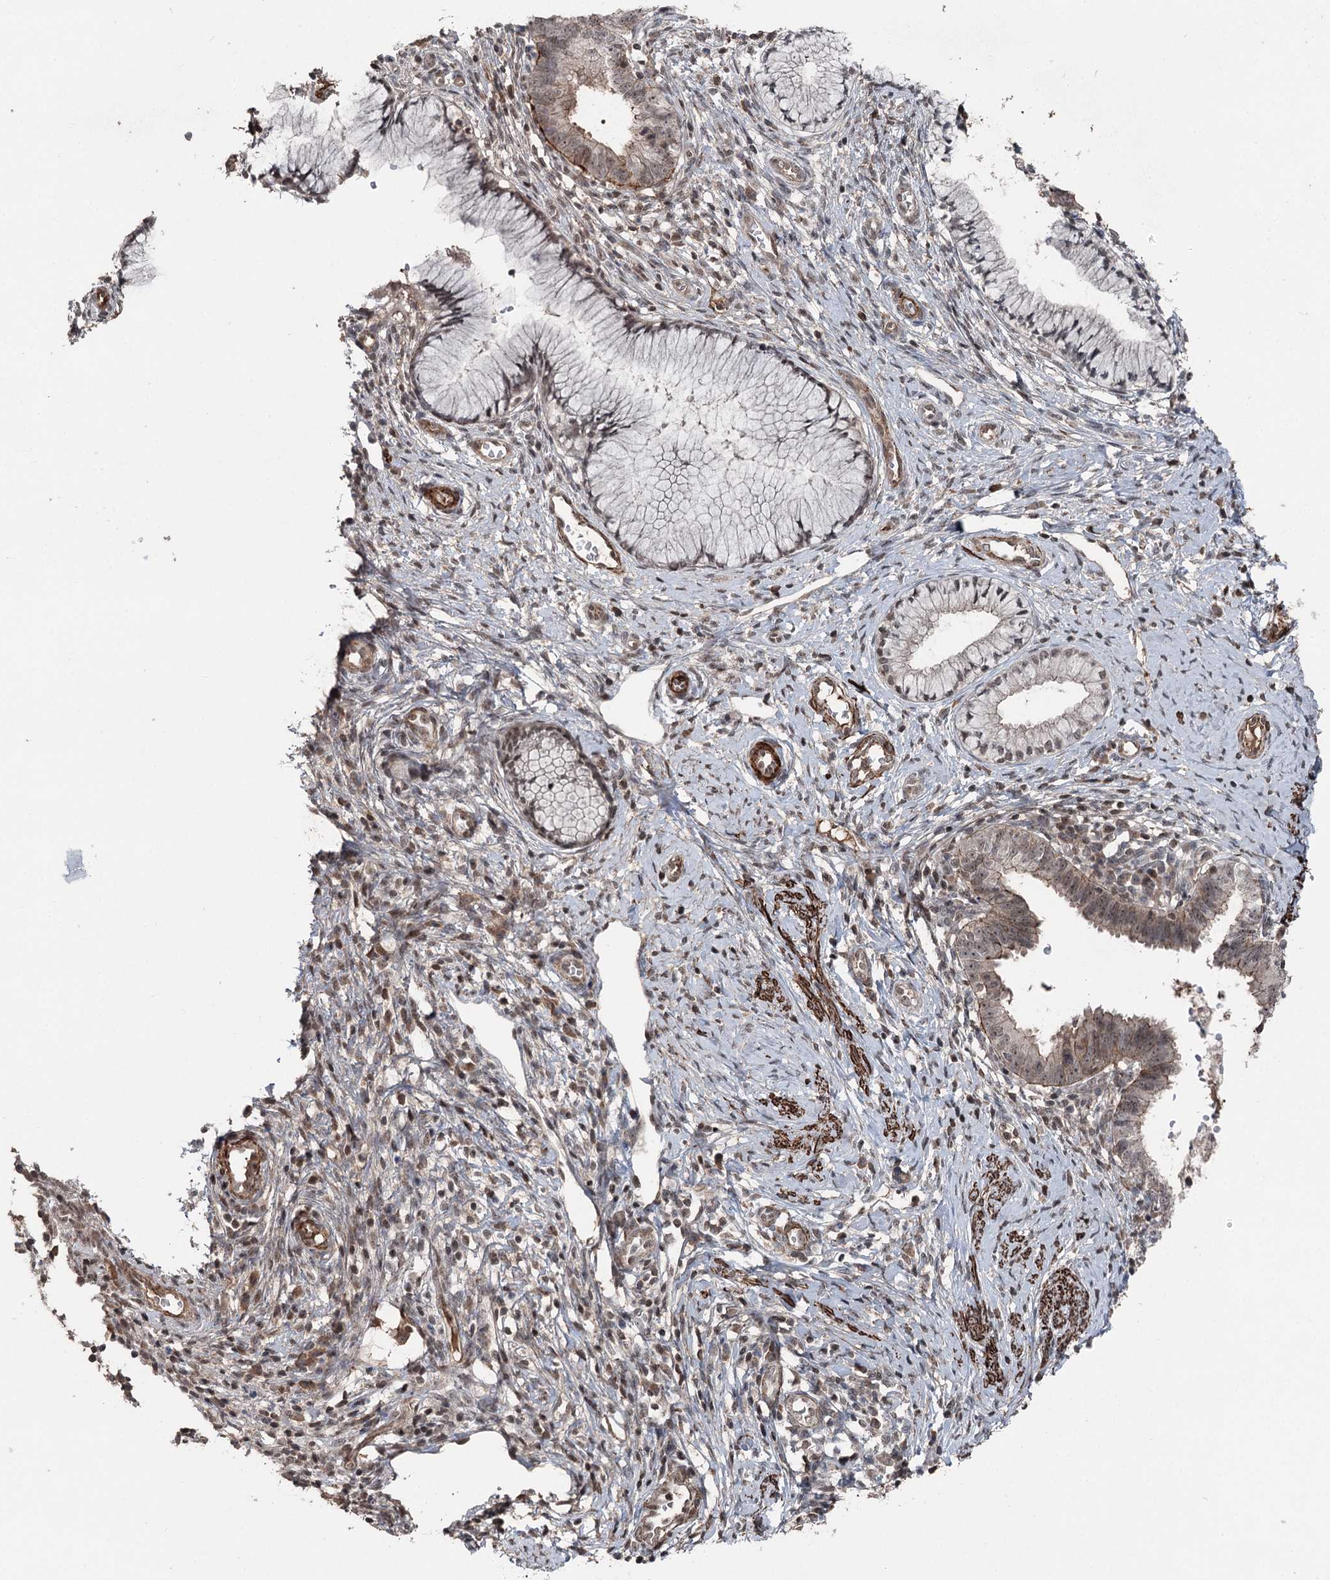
{"staining": {"intensity": "weak", "quantity": ">75%", "location": "cytoplasmic/membranous,nuclear"}, "tissue": "cervical cancer", "cell_type": "Tumor cells", "image_type": "cancer", "snomed": [{"axis": "morphology", "description": "Adenocarcinoma, NOS"}, {"axis": "topography", "description": "Cervix"}], "caption": "Immunohistochemical staining of human cervical adenocarcinoma reveals weak cytoplasmic/membranous and nuclear protein expression in about >75% of tumor cells.", "gene": "CCDC82", "patient": {"sex": "female", "age": 36}}